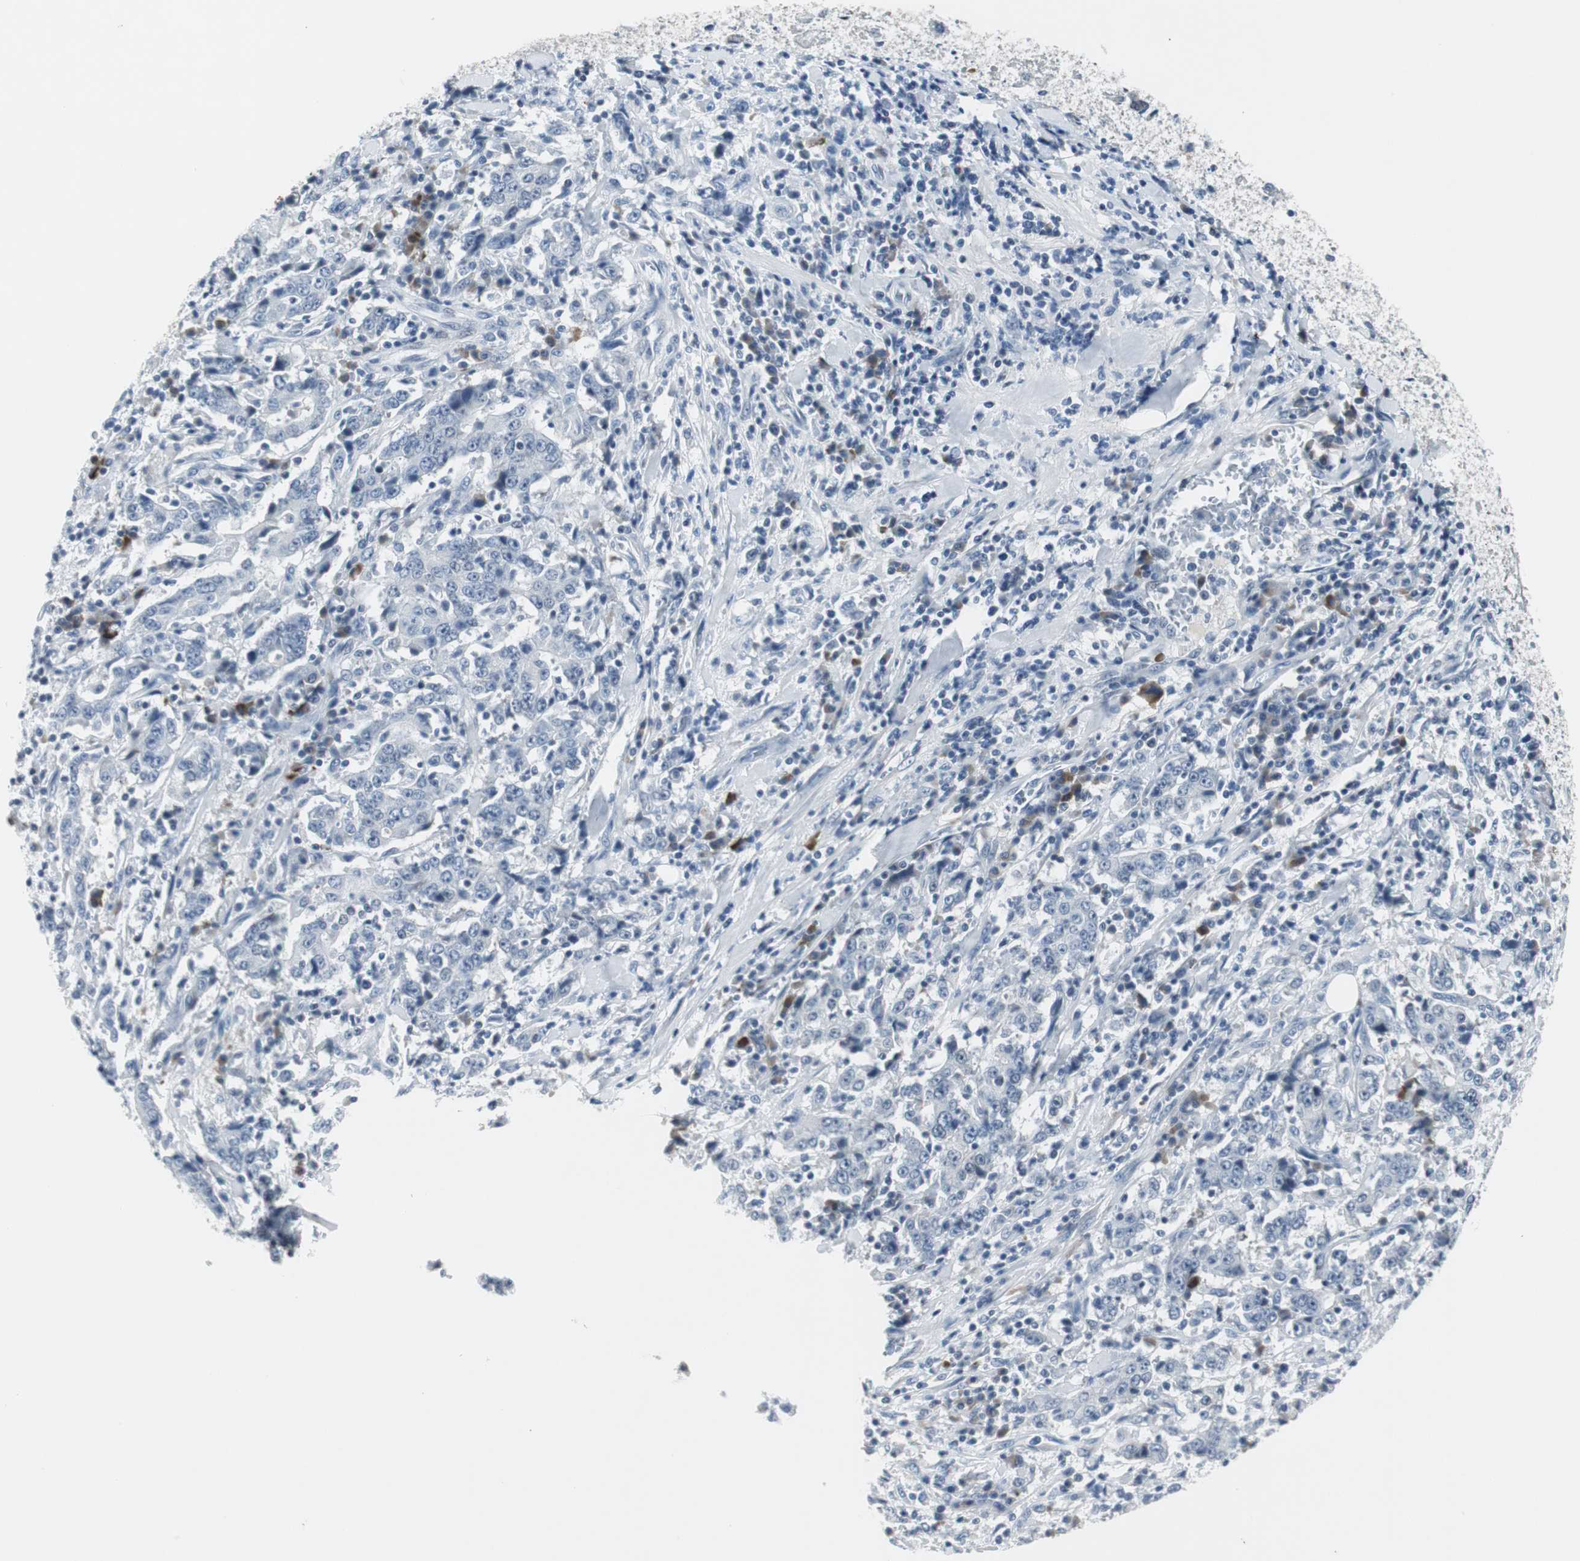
{"staining": {"intensity": "negative", "quantity": "none", "location": "none"}, "tissue": "stomach cancer", "cell_type": "Tumor cells", "image_type": "cancer", "snomed": [{"axis": "morphology", "description": "Normal tissue, NOS"}, {"axis": "morphology", "description": "Adenocarcinoma, NOS"}, {"axis": "topography", "description": "Stomach, upper"}, {"axis": "topography", "description": "Stomach"}], "caption": "Stomach cancer was stained to show a protein in brown. There is no significant staining in tumor cells. Nuclei are stained in blue.", "gene": "ELK1", "patient": {"sex": "male", "age": 59}}